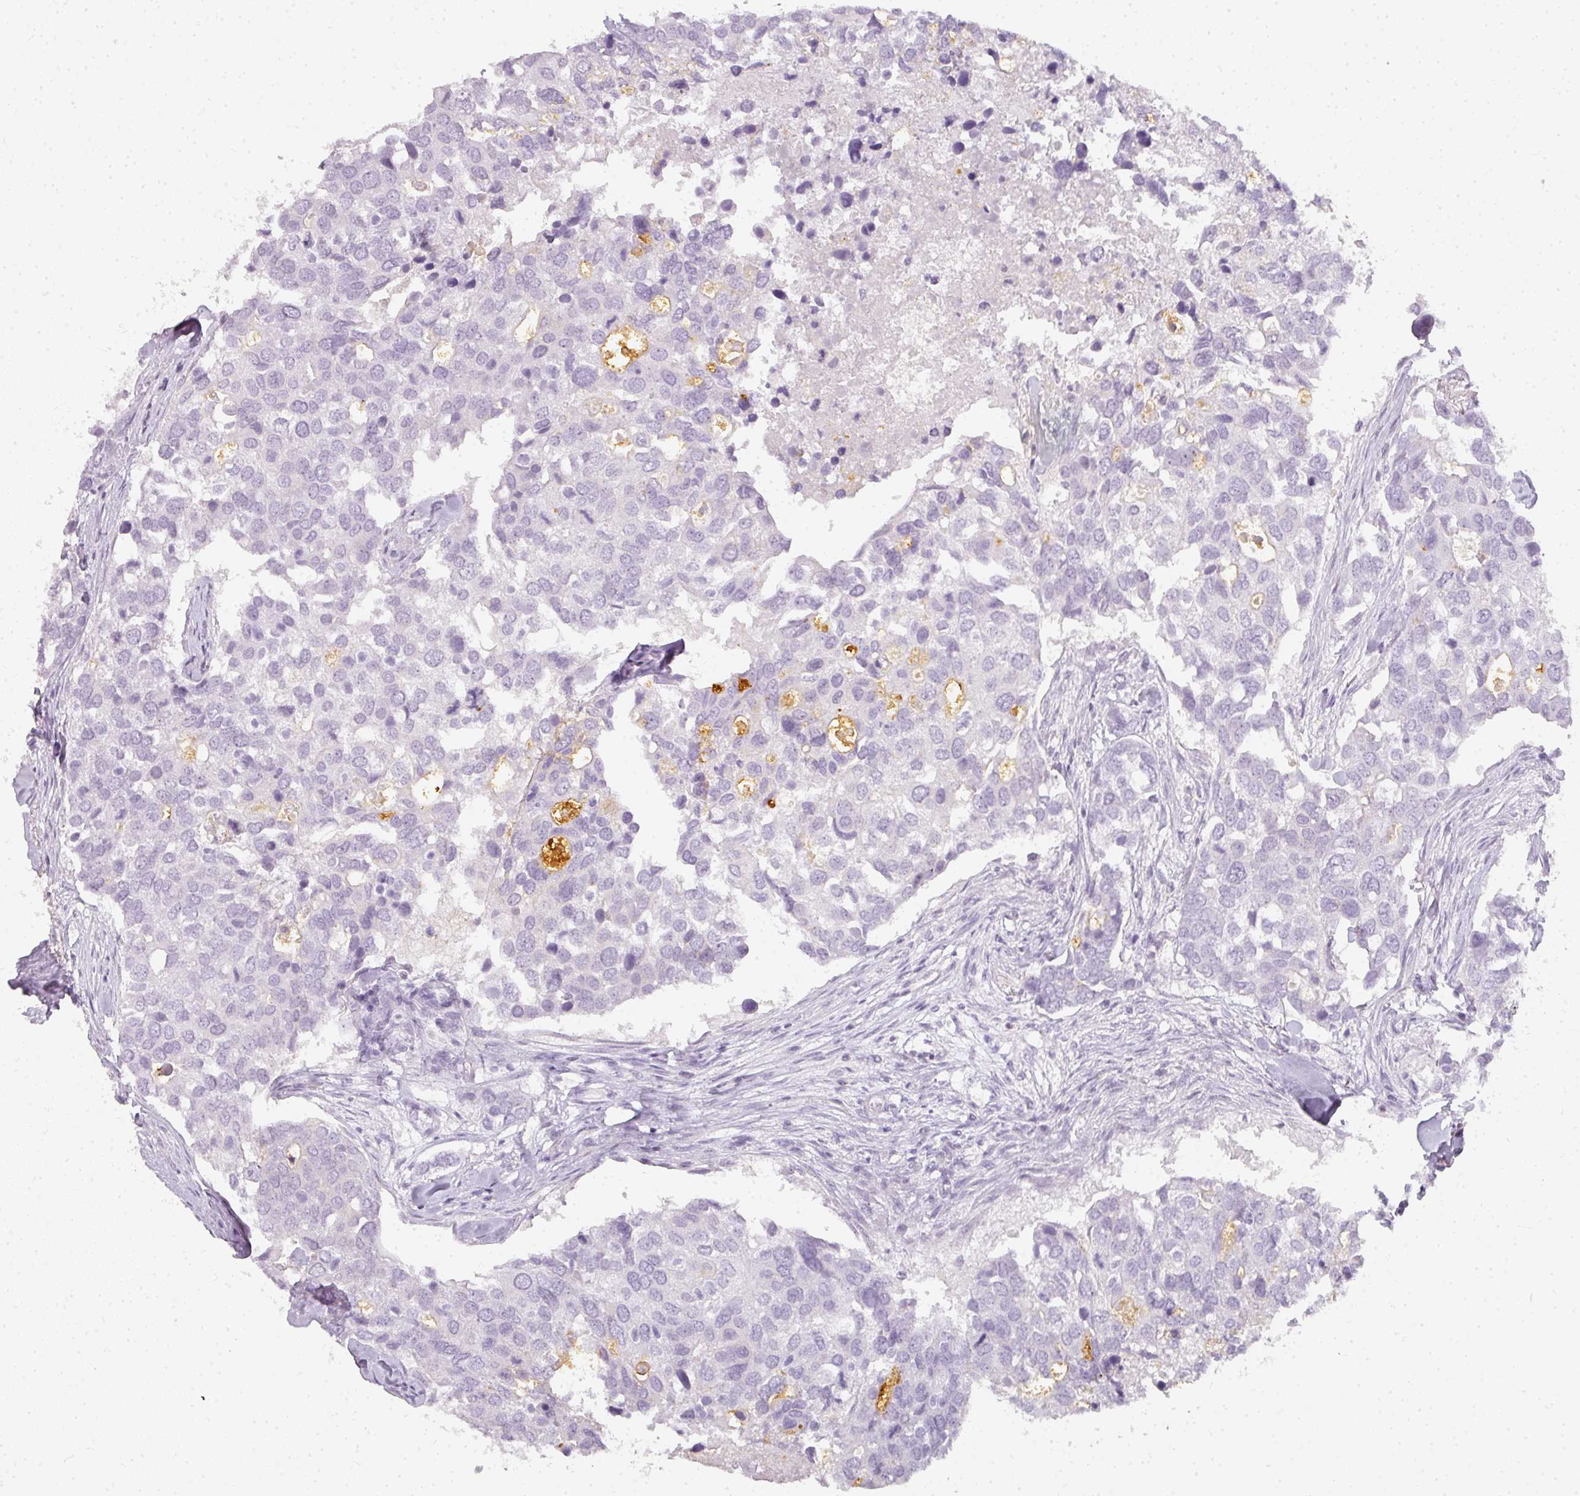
{"staining": {"intensity": "negative", "quantity": "none", "location": "none"}, "tissue": "breast cancer", "cell_type": "Tumor cells", "image_type": "cancer", "snomed": [{"axis": "morphology", "description": "Duct carcinoma"}, {"axis": "topography", "description": "Breast"}], "caption": "Tumor cells show no significant protein positivity in breast cancer (intraductal carcinoma).", "gene": "TMEM42", "patient": {"sex": "female", "age": 83}}